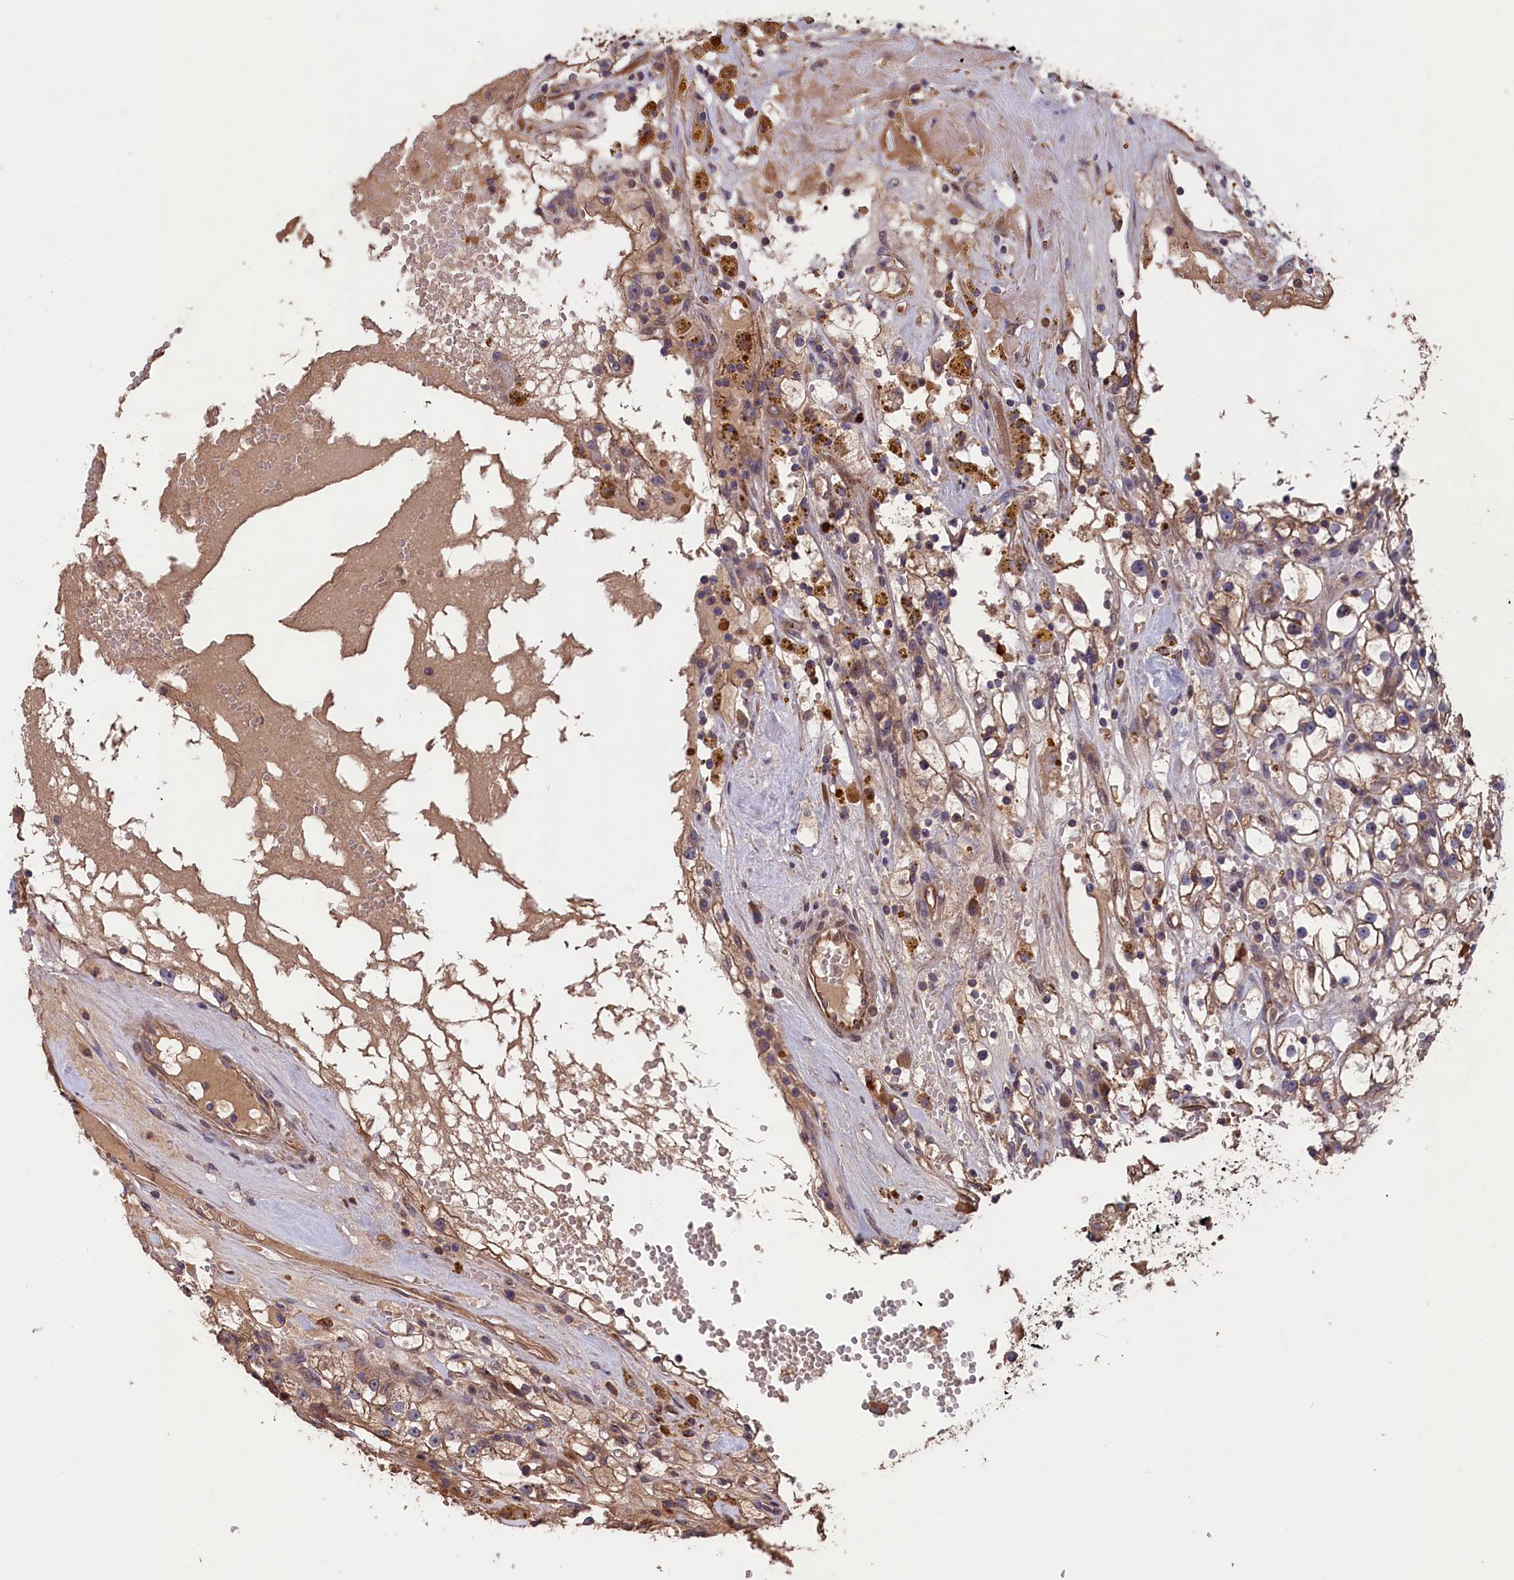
{"staining": {"intensity": "weak", "quantity": ">75%", "location": "cytoplasmic/membranous"}, "tissue": "renal cancer", "cell_type": "Tumor cells", "image_type": "cancer", "snomed": [{"axis": "morphology", "description": "Adenocarcinoma, NOS"}, {"axis": "topography", "description": "Kidney"}], "caption": "Immunohistochemical staining of human renal cancer (adenocarcinoma) demonstrates low levels of weak cytoplasmic/membranous protein positivity in about >75% of tumor cells. The protein is stained brown, and the nuclei are stained in blue (DAB IHC with brightfield microscopy, high magnification).", "gene": "GREB1L", "patient": {"sex": "male", "age": 56}}